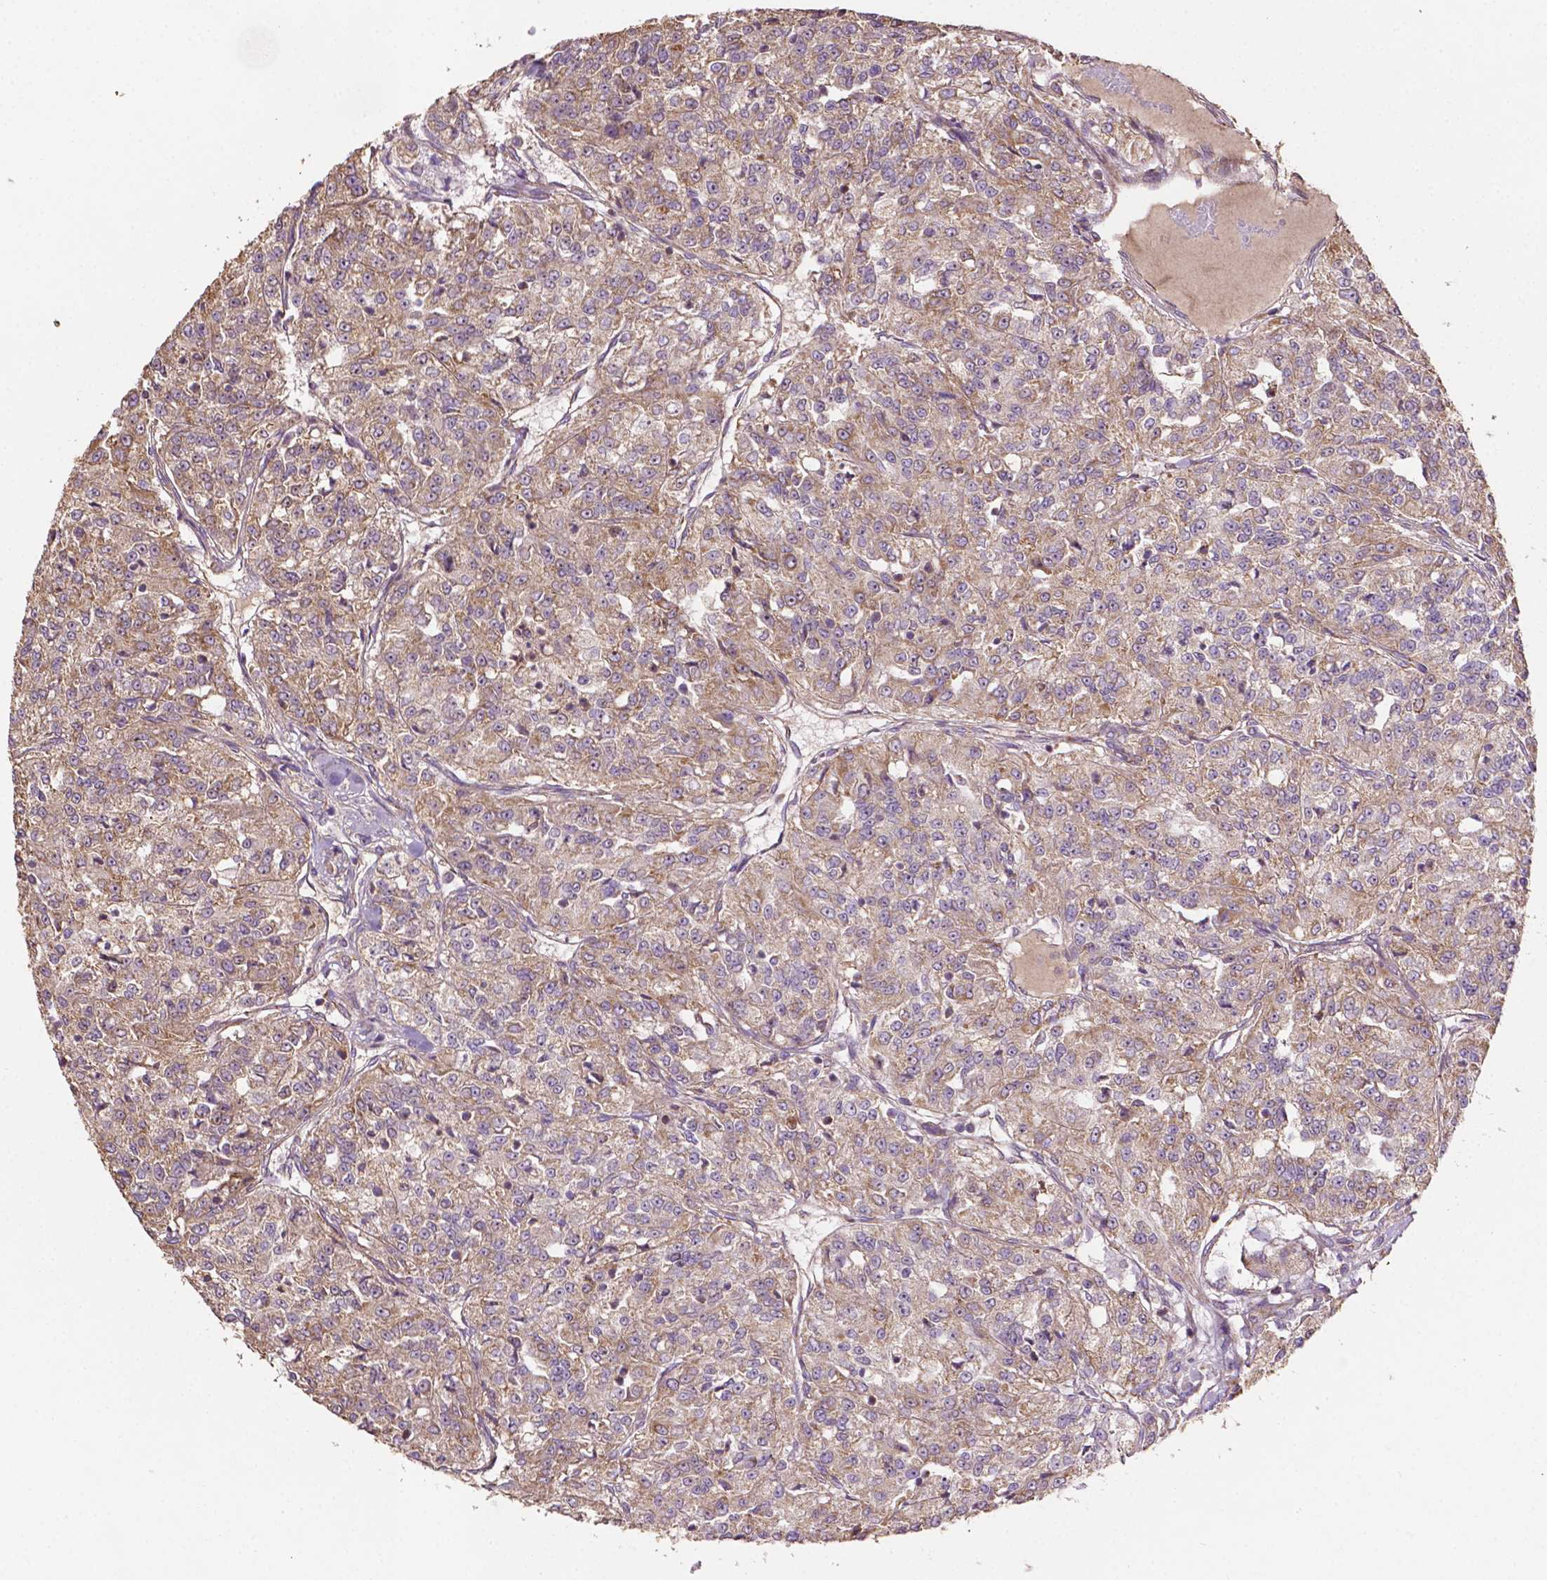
{"staining": {"intensity": "weak", "quantity": "25%-75%", "location": "cytoplasmic/membranous"}, "tissue": "renal cancer", "cell_type": "Tumor cells", "image_type": "cancer", "snomed": [{"axis": "morphology", "description": "Adenocarcinoma, NOS"}, {"axis": "topography", "description": "Kidney"}], "caption": "The image shows staining of renal cancer, revealing weak cytoplasmic/membranous protein positivity (brown color) within tumor cells.", "gene": "LRR1", "patient": {"sex": "female", "age": 63}}